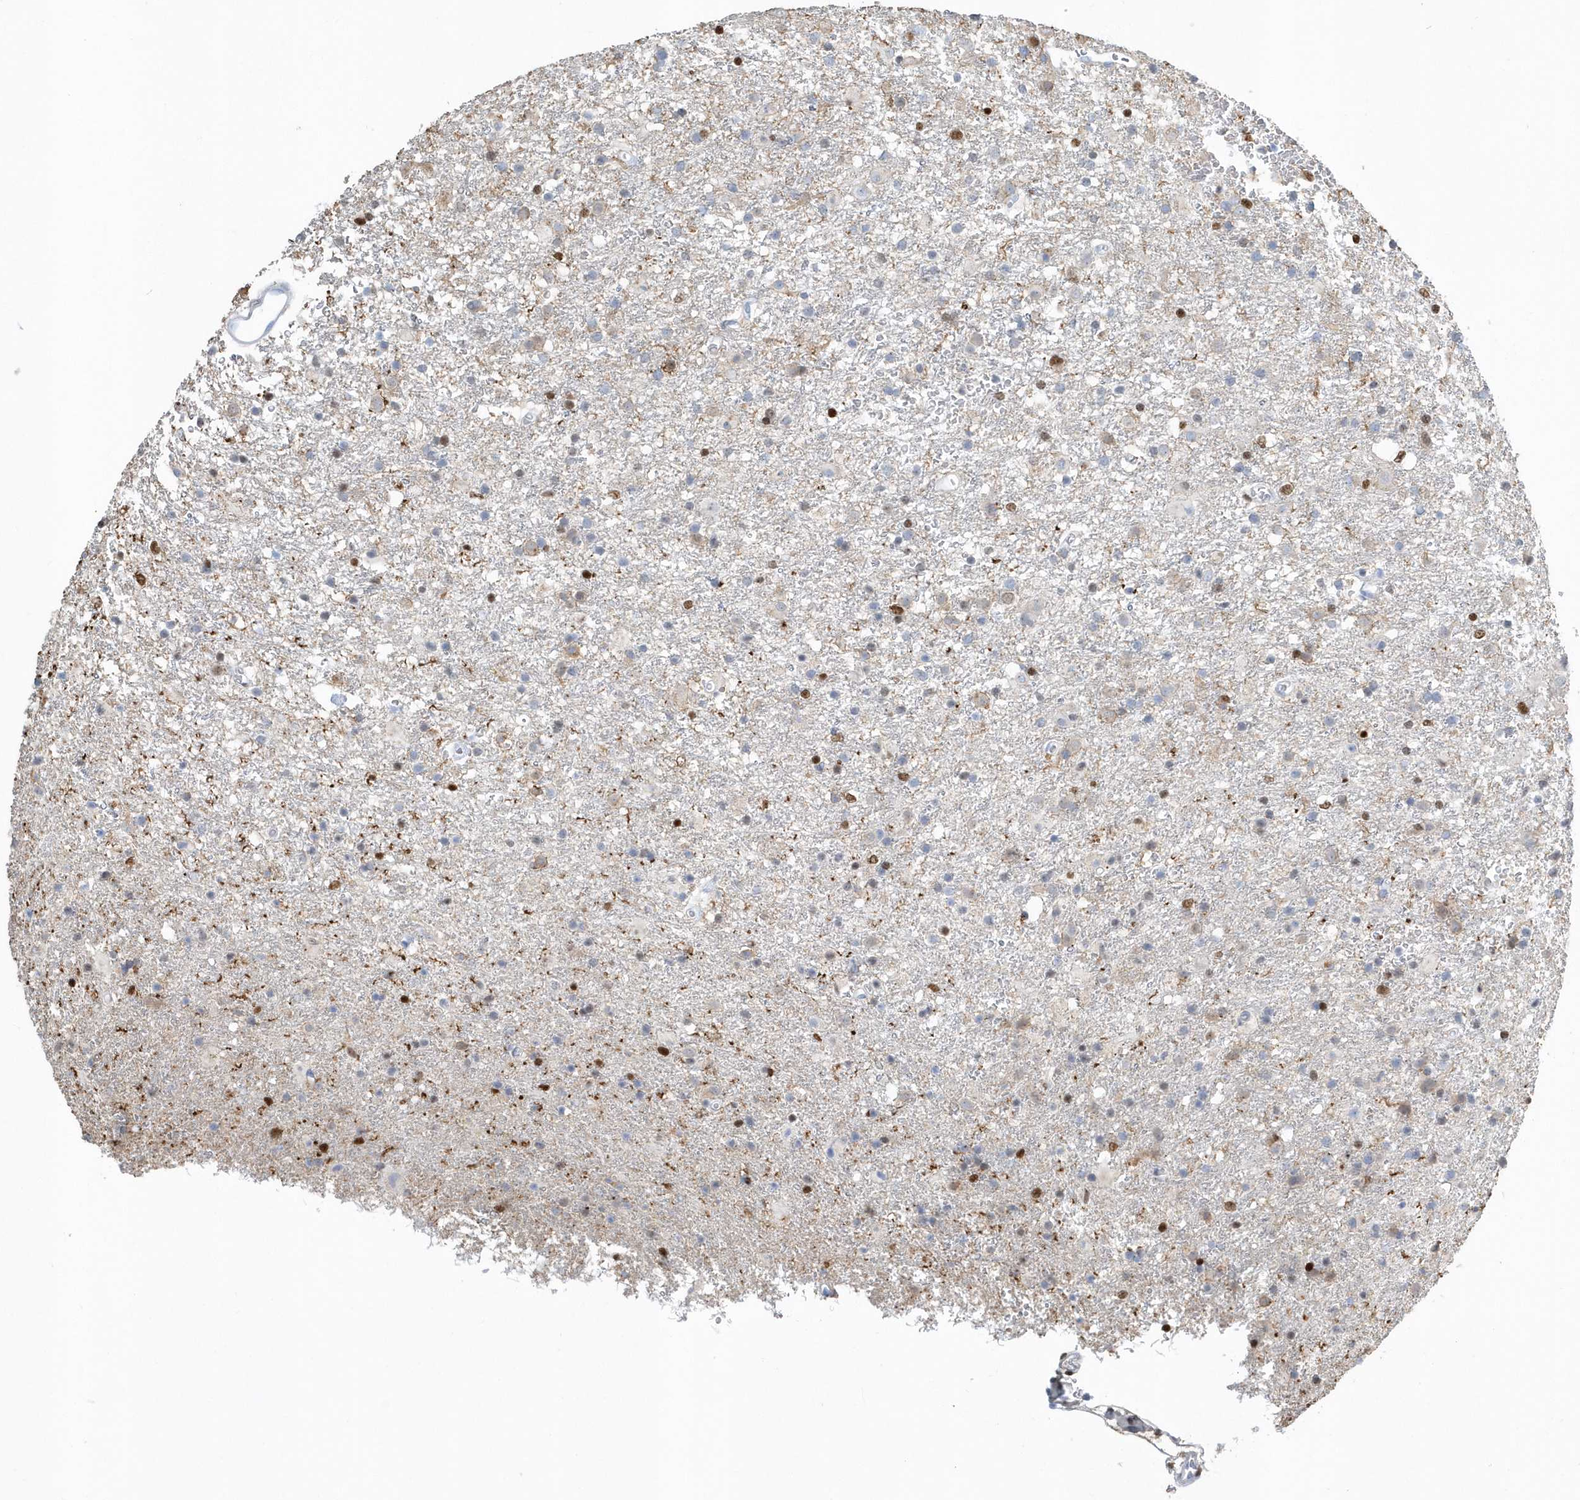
{"staining": {"intensity": "negative", "quantity": "none", "location": "none"}, "tissue": "glioma", "cell_type": "Tumor cells", "image_type": "cancer", "snomed": [{"axis": "morphology", "description": "Glioma, malignant, Low grade"}, {"axis": "topography", "description": "Brain"}], "caption": "This histopathology image is of malignant glioma (low-grade) stained with immunohistochemistry (IHC) to label a protein in brown with the nuclei are counter-stained blue. There is no positivity in tumor cells.", "gene": "MACROH2A2", "patient": {"sex": "male", "age": 65}}